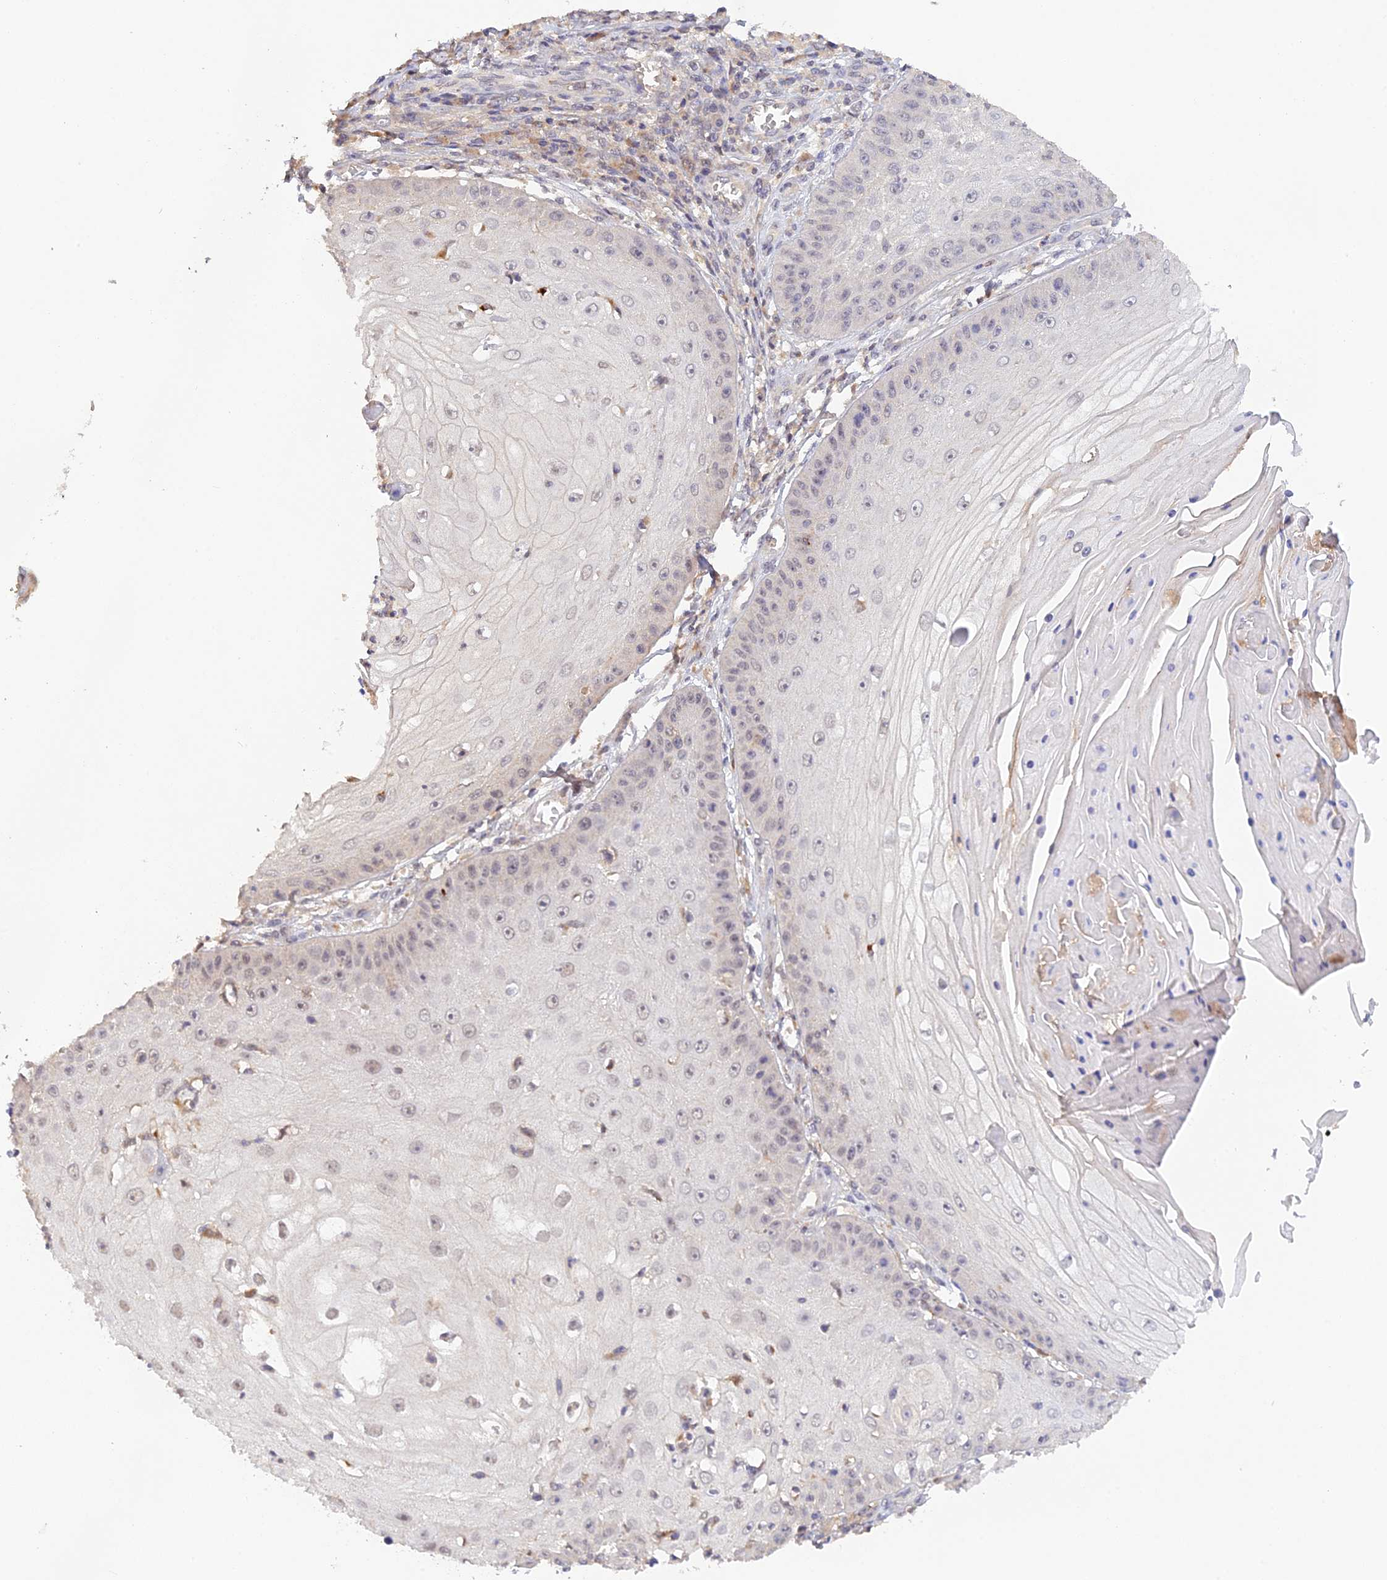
{"staining": {"intensity": "negative", "quantity": "none", "location": "none"}, "tissue": "skin cancer", "cell_type": "Tumor cells", "image_type": "cancer", "snomed": [{"axis": "morphology", "description": "Squamous cell carcinoma, NOS"}, {"axis": "topography", "description": "Skin"}], "caption": "Histopathology image shows no significant protein expression in tumor cells of skin cancer.", "gene": "ZNF436", "patient": {"sex": "male", "age": 70}}